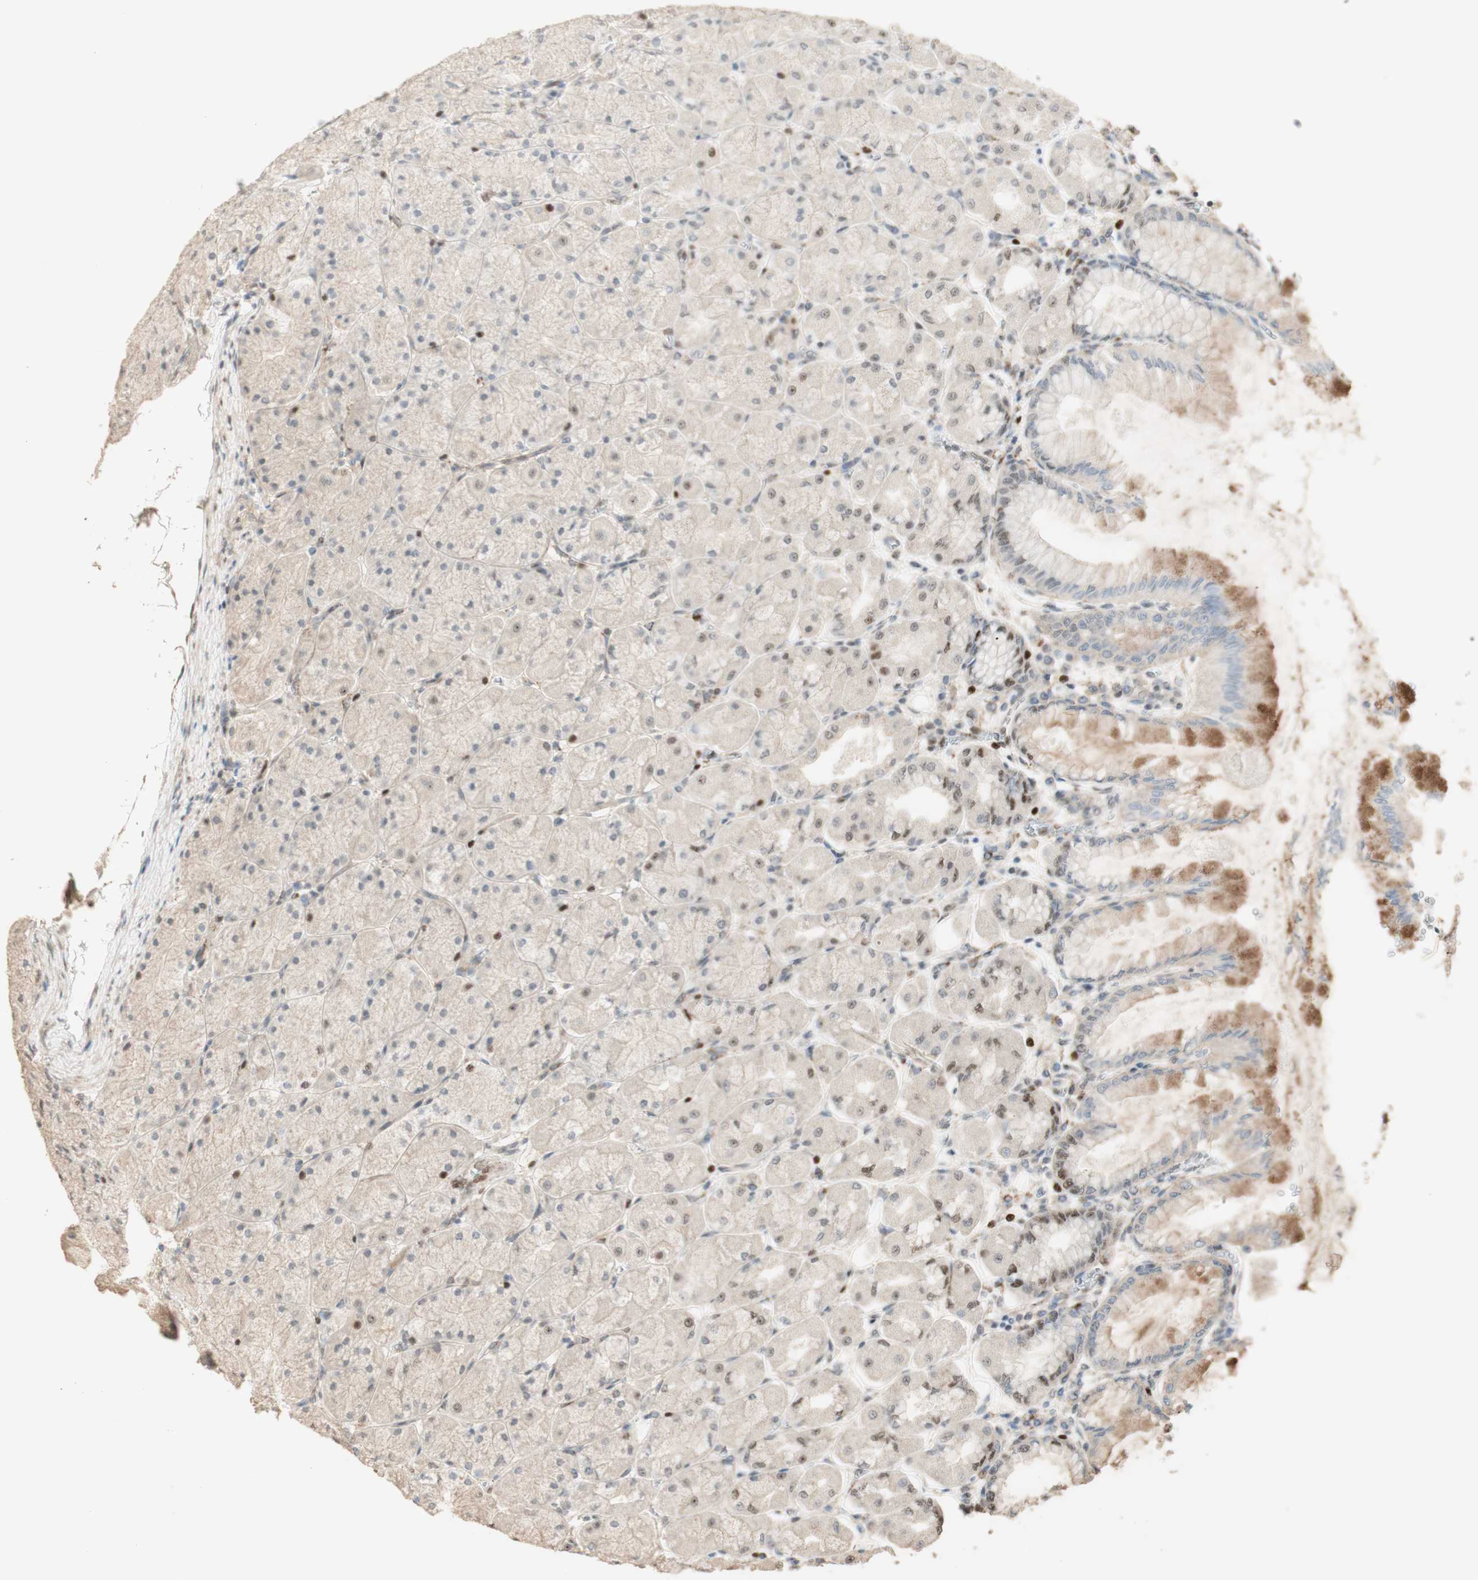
{"staining": {"intensity": "strong", "quantity": ">75%", "location": "nuclear"}, "tissue": "stomach", "cell_type": "Glandular cells", "image_type": "normal", "snomed": [{"axis": "morphology", "description": "Normal tissue, NOS"}, {"axis": "topography", "description": "Stomach, upper"}], "caption": "A brown stain shows strong nuclear positivity of a protein in glandular cells of unremarkable human stomach.", "gene": "FOXP1", "patient": {"sex": "female", "age": 56}}